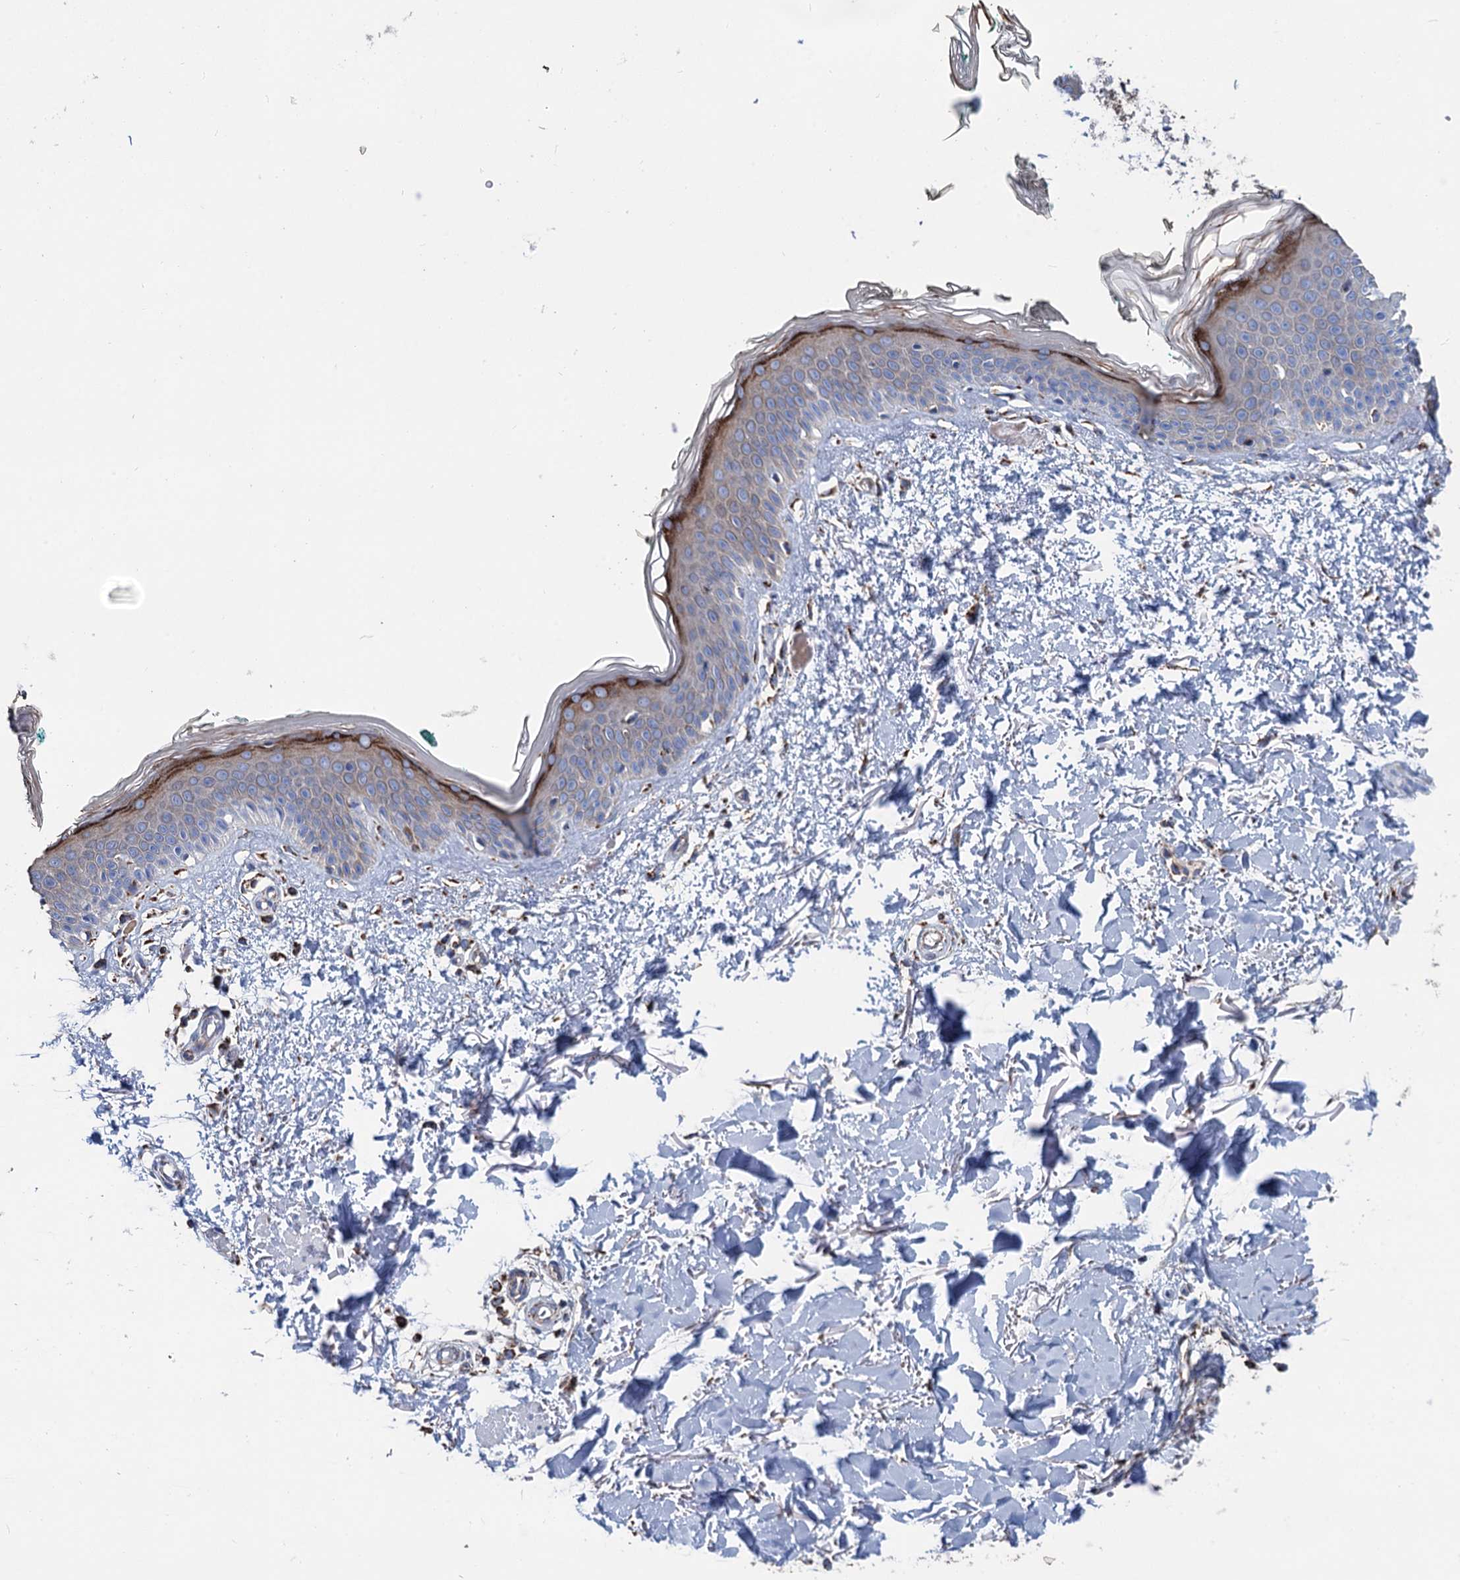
{"staining": {"intensity": "moderate", "quantity": ">75%", "location": "cytoplasmic/membranous"}, "tissue": "skin", "cell_type": "Fibroblasts", "image_type": "normal", "snomed": [{"axis": "morphology", "description": "Normal tissue, NOS"}, {"axis": "topography", "description": "Skin"}], "caption": "Skin stained with IHC exhibits moderate cytoplasmic/membranous expression in approximately >75% of fibroblasts. (Brightfield microscopy of DAB IHC at high magnification).", "gene": "IVD", "patient": {"sex": "male", "age": 62}}